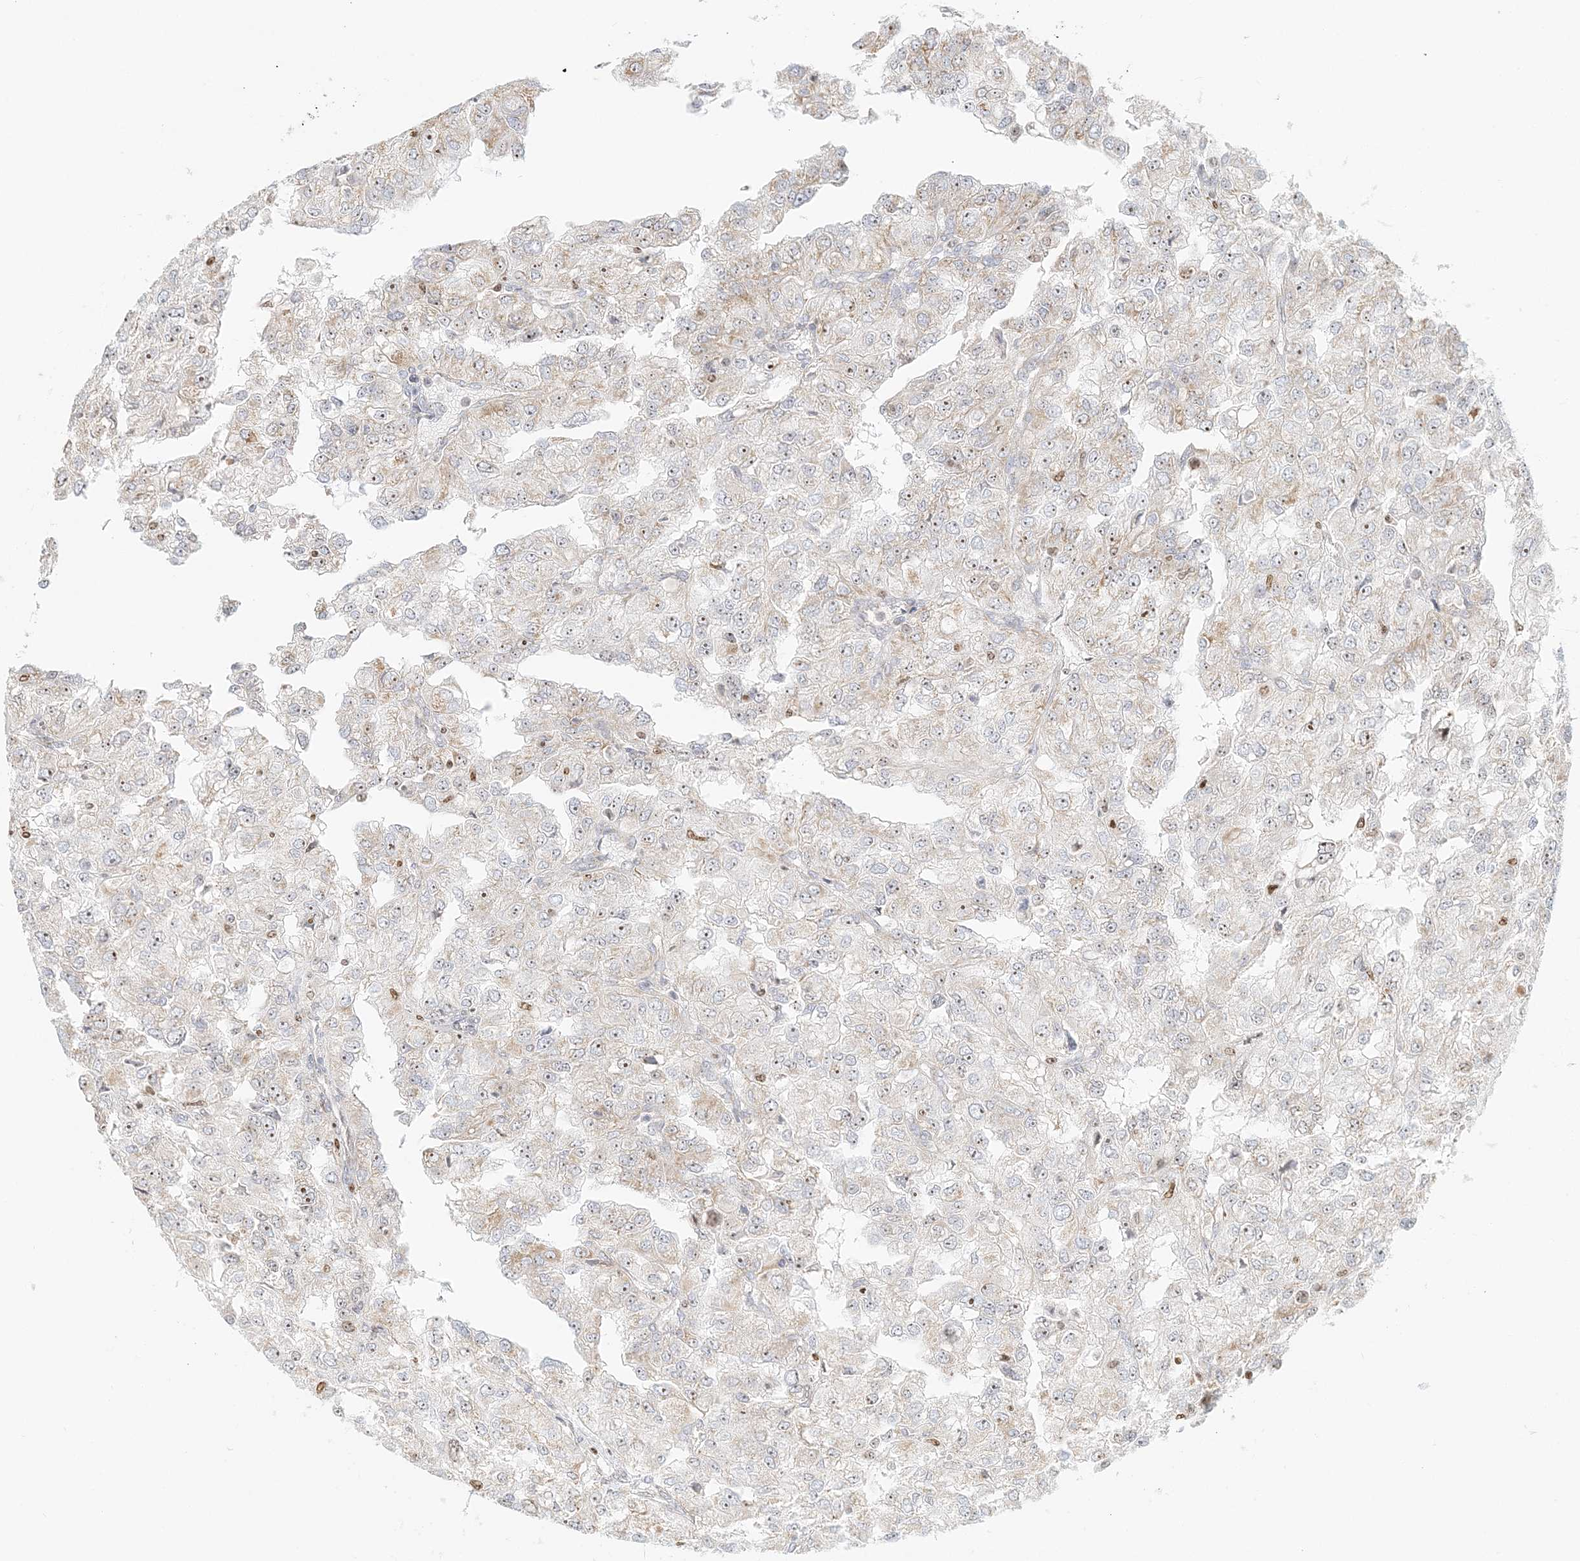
{"staining": {"intensity": "weak", "quantity": "25%-75%", "location": "nuclear"}, "tissue": "renal cancer", "cell_type": "Tumor cells", "image_type": "cancer", "snomed": [{"axis": "morphology", "description": "Adenocarcinoma, NOS"}, {"axis": "topography", "description": "Kidney"}], "caption": "Protein staining reveals weak nuclear expression in about 25%-75% of tumor cells in renal adenocarcinoma. The protein of interest is stained brown, and the nuclei are stained in blue (DAB IHC with brightfield microscopy, high magnification).", "gene": "UBE2F", "patient": {"sex": "female", "age": 54}}